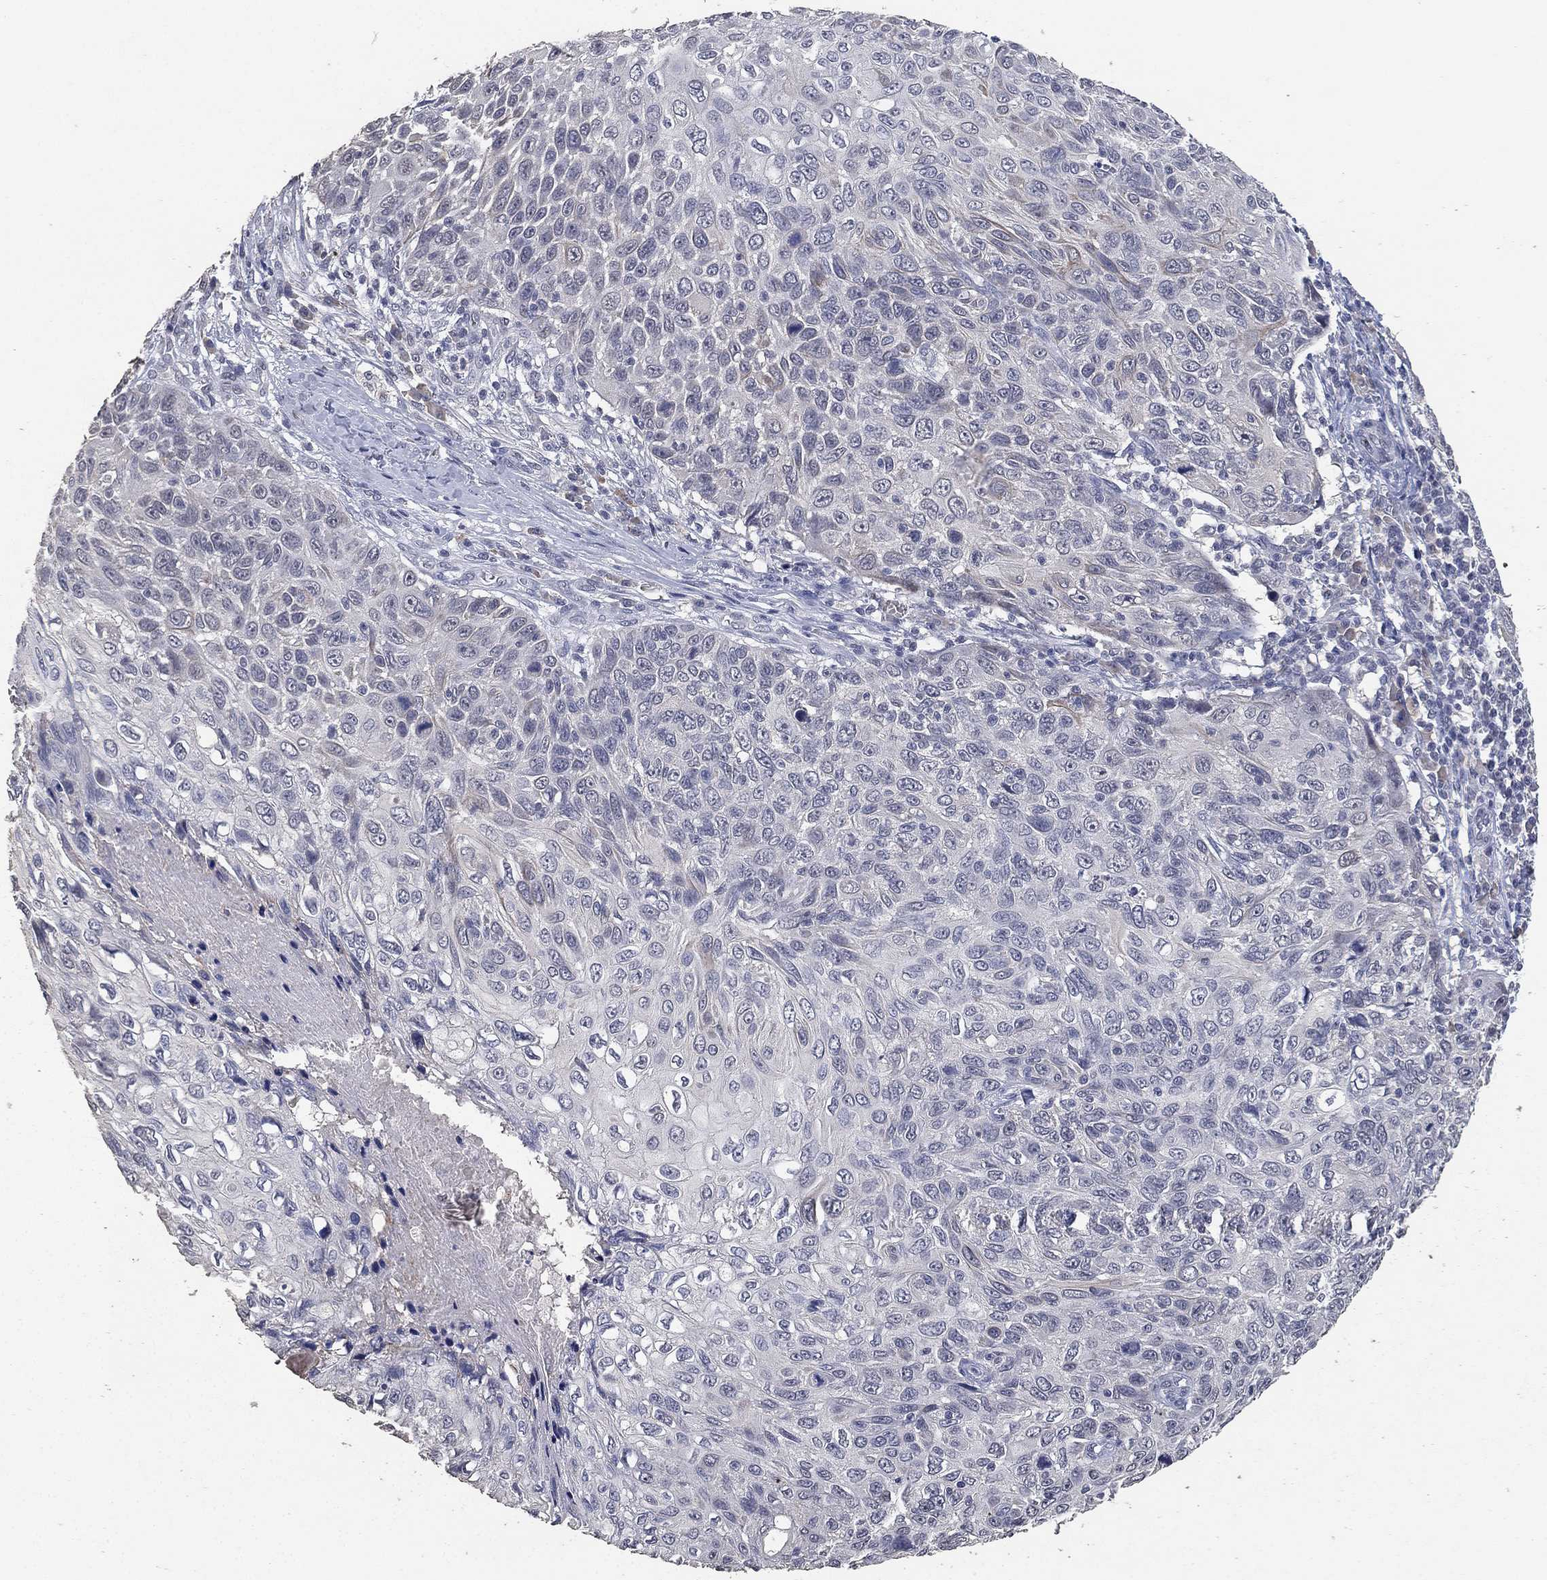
{"staining": {"intensity": "negative", "quantity": "none", "location": "none"}, "tissue": "skin cancer", "cell_type": "Tumor cells", "image_type": "cancer", "snomed": [{"axis": "morphology", "description": "Squamous cell carcinoma, NOS"}, {"axis": "topography", "description": "Skin"}], "caption": "The image demonstrates no significant expression in tumor cells of skin squamous cell carcinoma.", "gene": "DSG1", "patient": {"sex": "male", "age": 92}}